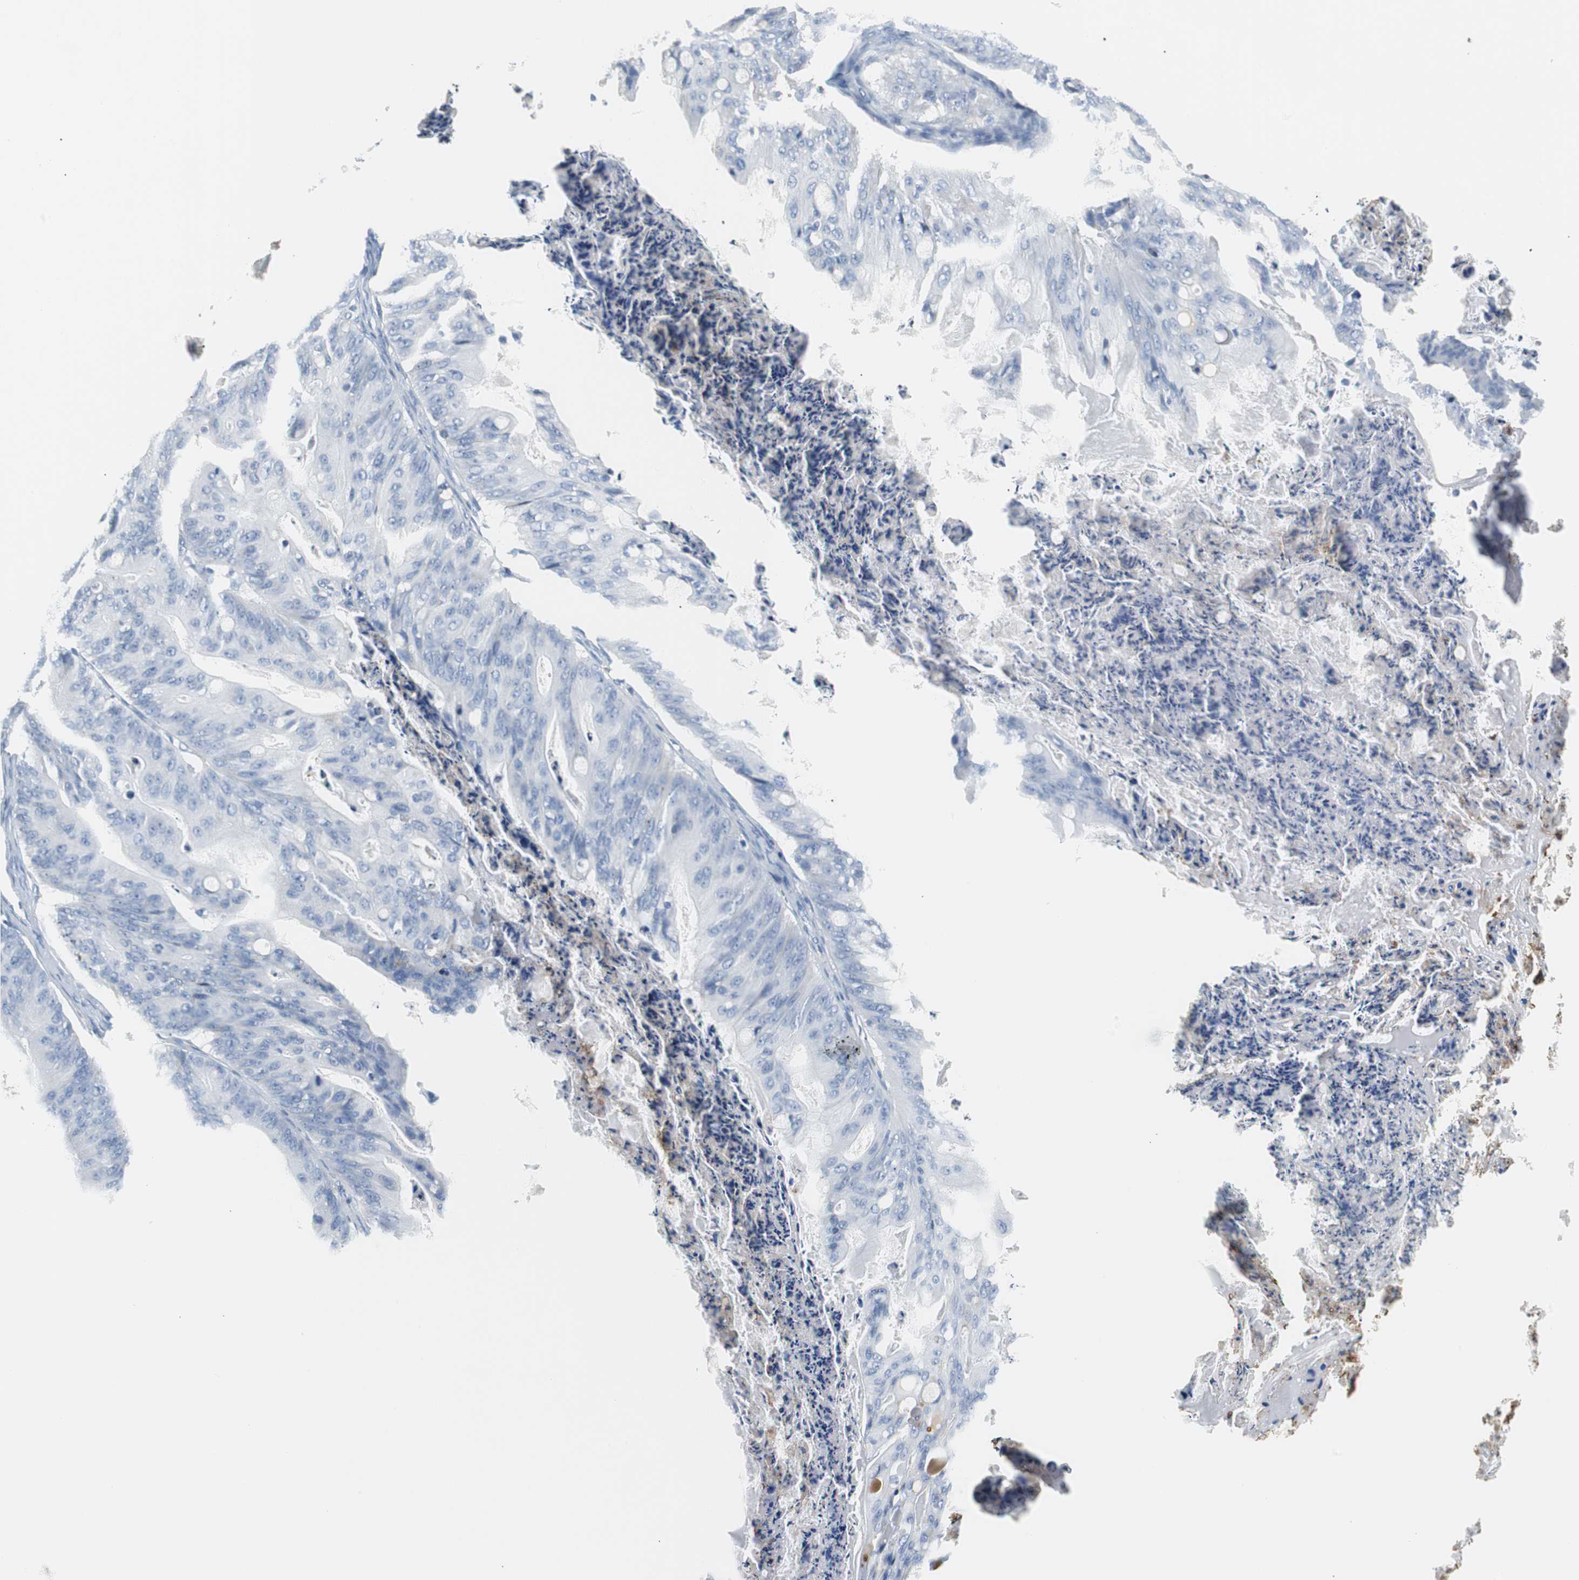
{"staining": {"intensity": "negative", "quantity": "none", "location": "none"}, "tissue": "ovarian cancer", "cell_type": "Tumor cells", "image_type": "cancer", "snomed": [{"axis": "morphology", "description": "Cystadenocarcinoma, mucinous, NOS"}, {"axis": "topography", "description": "Ovary"}], "caption": "Ovarian mucinous cystadenocarcinoma was stained to show a protein in brown. There is no significant positivity in tumor cells.", "gene": "APCS", "patient": {"sex": "female", "age": 36}}